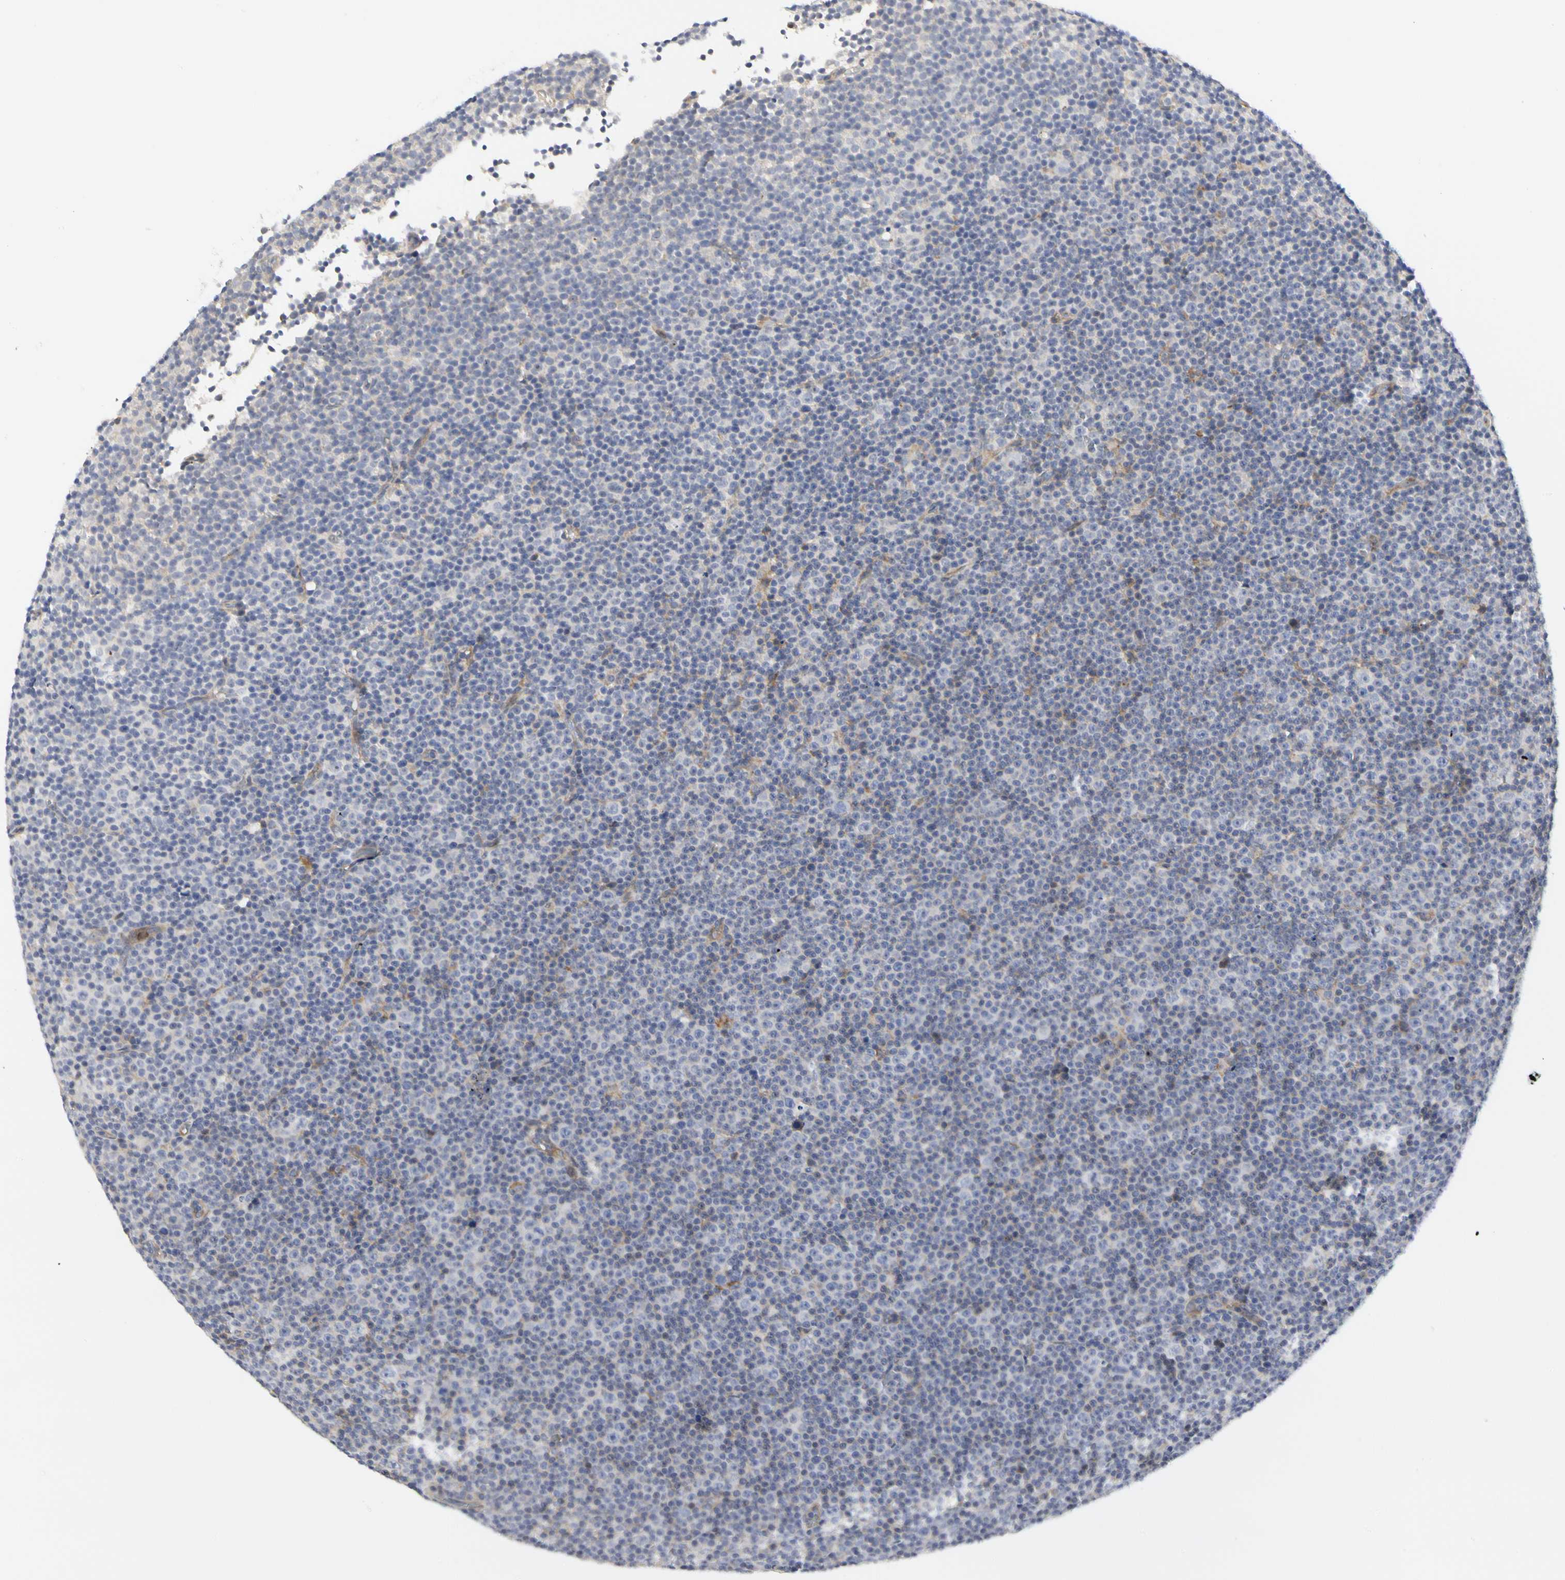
{"staining": {"intensity": "weak", "quantity": "<25%", "location": "cytoplasmic/membranous"}, "tissue": "lymphoma", "cell_type": "Tumor cells", "image_type": "cancer", "snomed": [{"axis": "morphology", "description": "Malignant lymphoma, non-Hodgkin's type, Low grade"}, {"axis": "topography", "description": "Lymph node"}], "caption": "Tumor cells are negative for brown protein staining in lymphoma.", "gene": "SHANK2", "patient": {"sex": "female", "age": 67}}